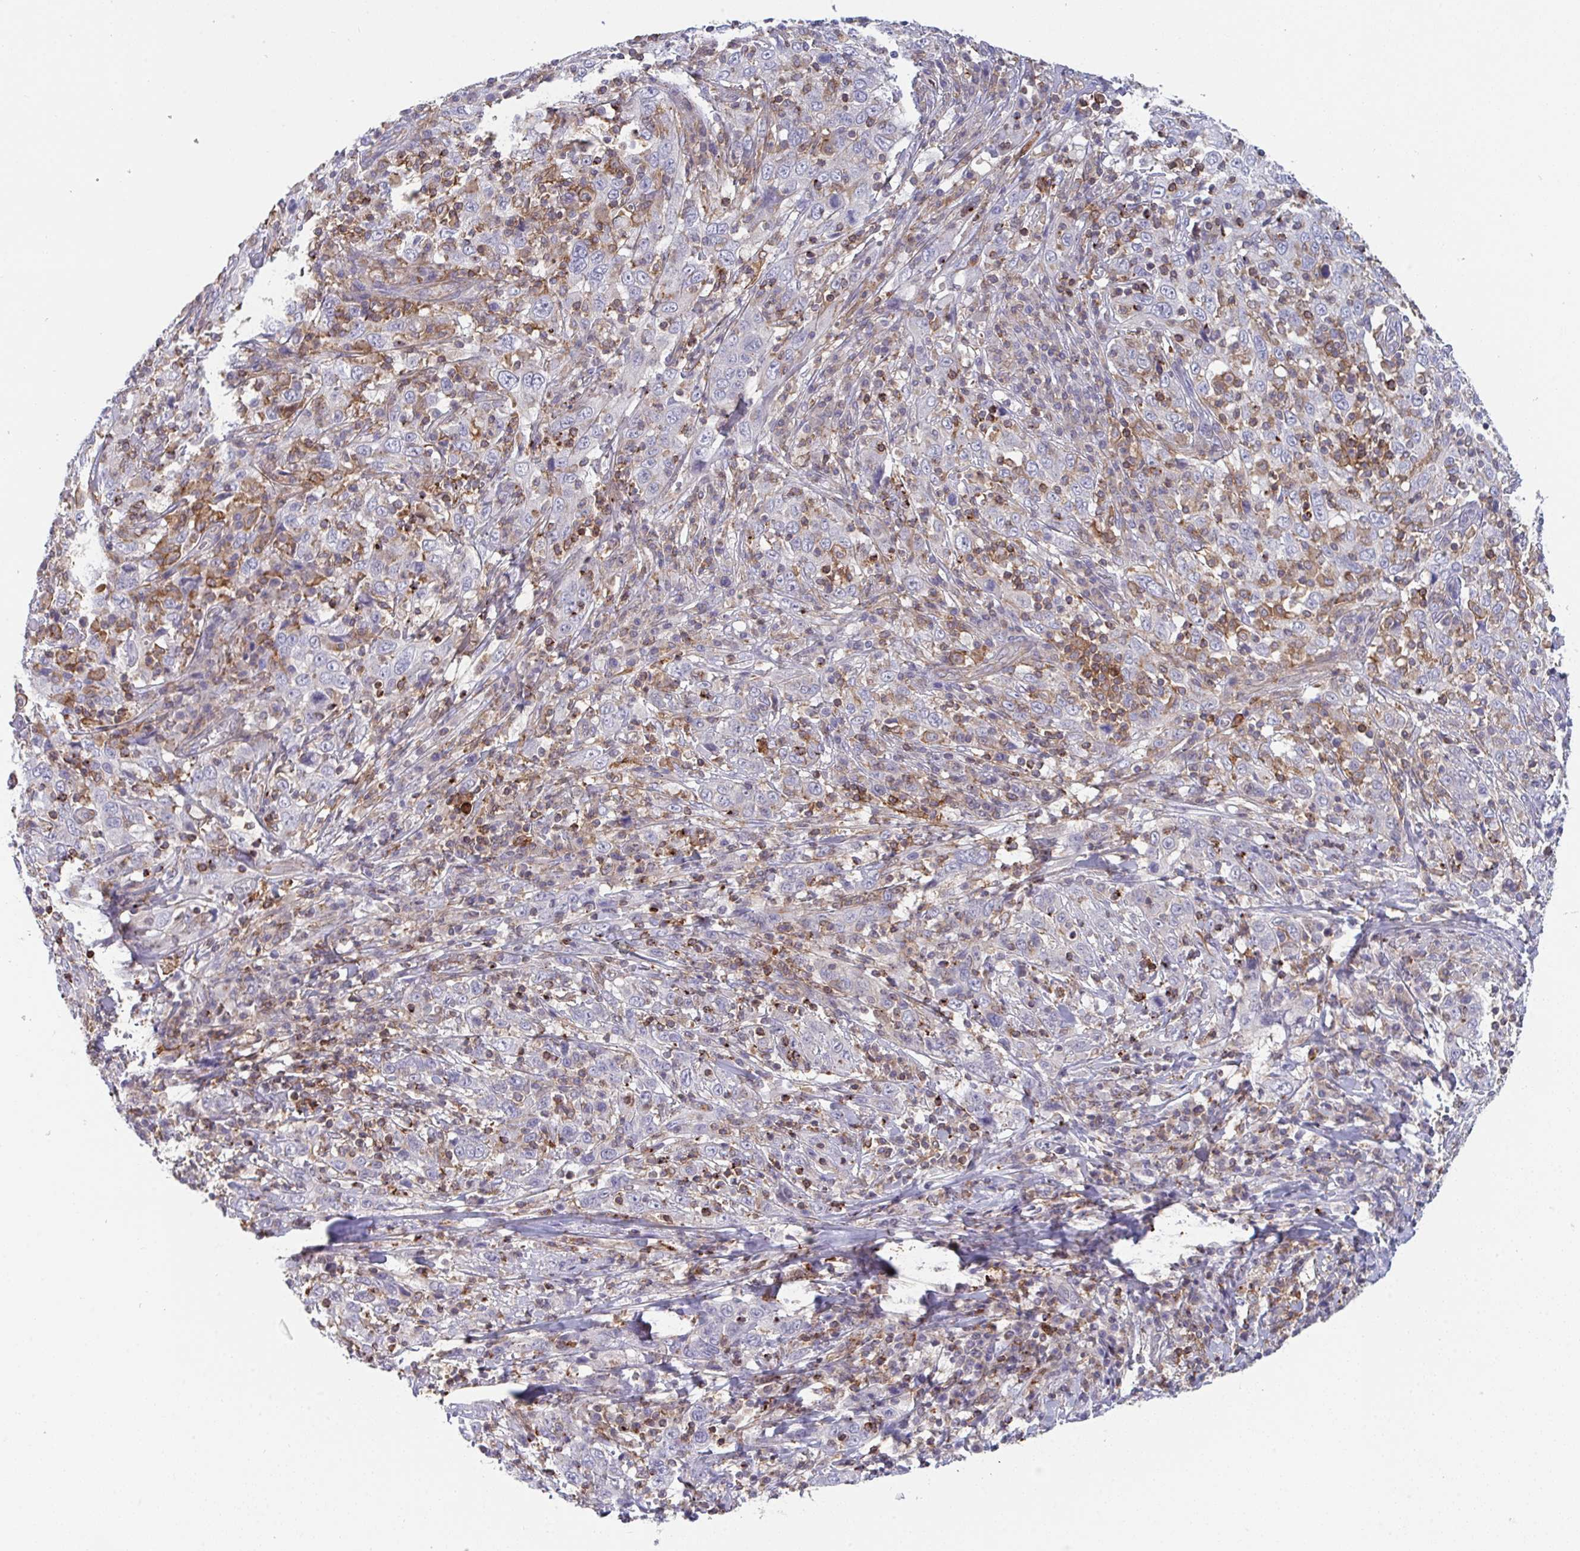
{"staining": {"intensity": "negative", "quantity": "none", "location": "none"}, "tissue": "cervical cancer", "cell_type": "Tumor cells", "image_type": "cancer", "snomed": [{"axis": "morphology", "description": "Squamous cell carcinoma, NOS"}, {"axis": "topography", "description": "Cervix"}], "caption": "DAB (3,3'-diaminobenzidine) immunohistochemical staining of cervical cancer (squamous cell carcinoma) demonstrates no significant positivity in tumor cells.", "gene": "DISP2", "patient": {"sex": "female", "age": 46}}